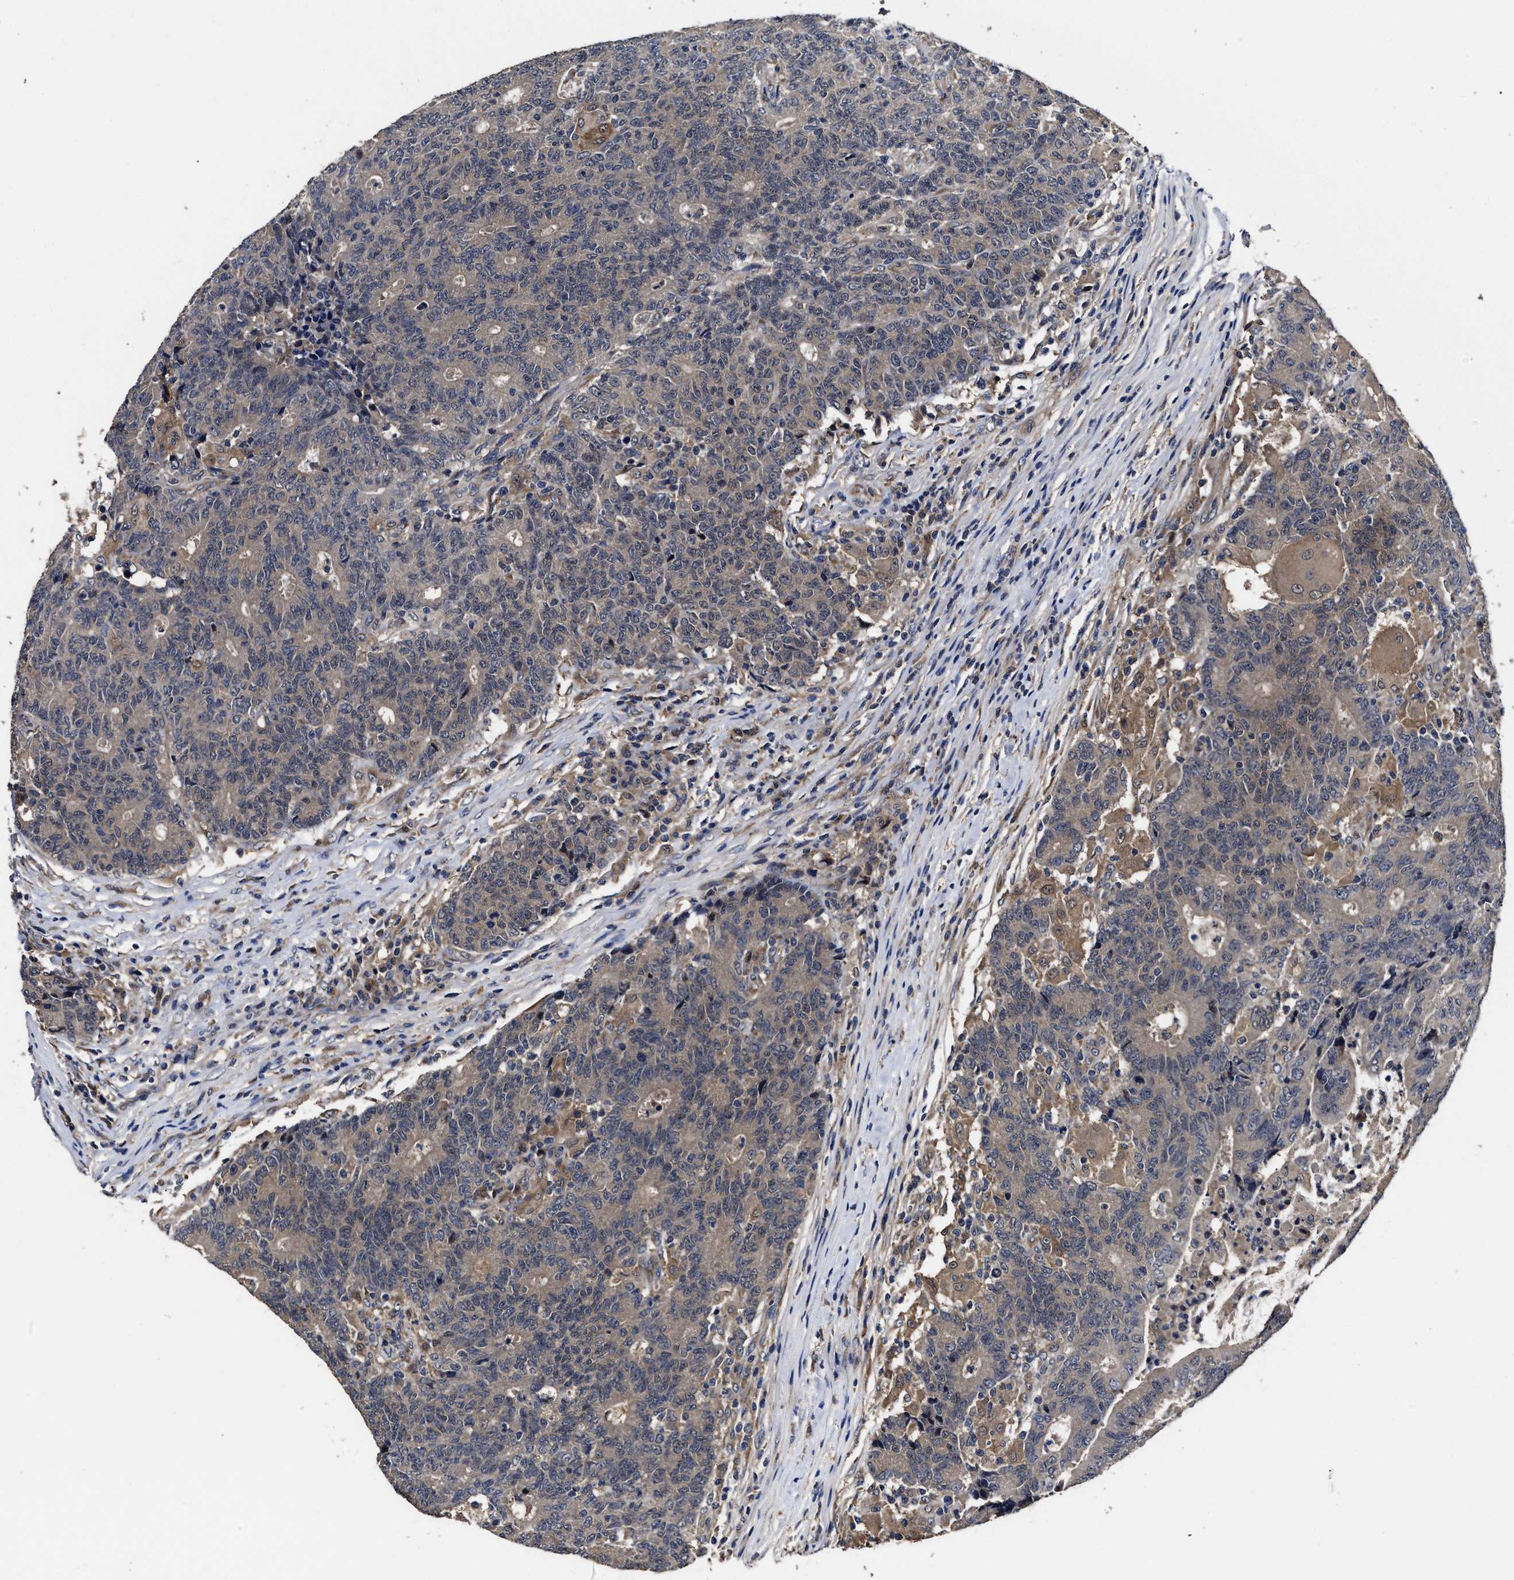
{"staining": {"intensity": "weak", "quantity": "25%-75%", "location": "cytoplasmic/membranous"}, "tissue": "colorectal cancer", "cell_type": "Tumor cells", "image_type": "cancer", "snomed": [{"axis": "morphology", "description": "Normal tissue, NOS"}, {"axis": "morphology", "description": "Adenocarcinoma, NOS"}, {"axis": "topography", "description": "Colon"}], "caption": "Colorectal cancer (adenocarcinoma) was stained to show a protein in brown. There is low levels of weak cytoplasmic/membranous expression in about 25%-75% of tumor cells. The staining was performed using DAB to visualize the protein expression in brown, while the nuclei were stained in blue with hematoxylin (Magnification: 20x).", "gene": "SOCS5", "patient": {"sex": "female", "age": 75}}